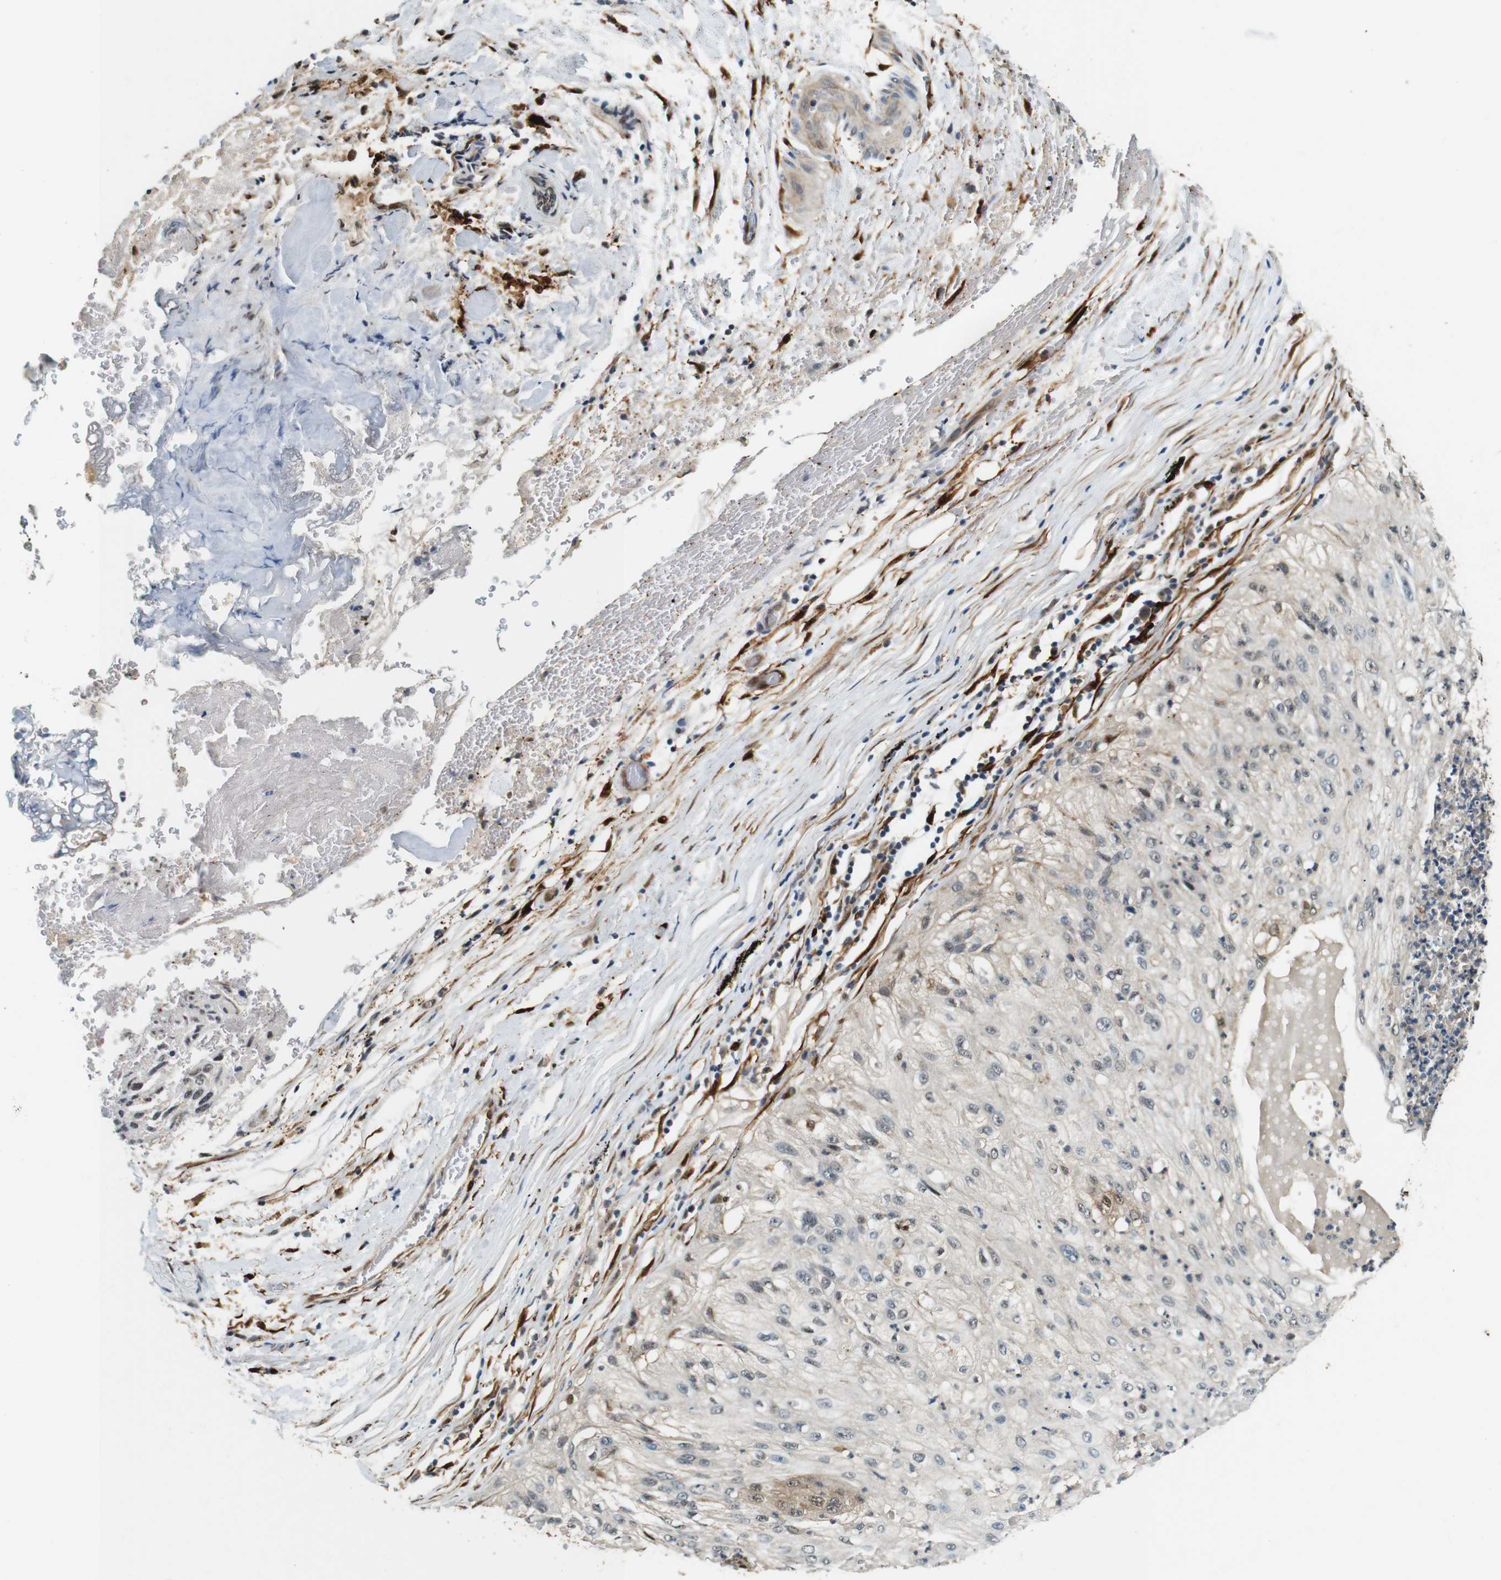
{"staining": {"intensity": "weak", "quantity": "<25%", "location": "cytoplasmic/membranous,nuclear"}, "tissue": "lung cancer", "cell_type": "Tumor cells", "image_type": "cancer", "snomed": [{"axis": "morphology", "description": "Inflammation, NOS"}, {"axis": "morphology", "description": "Squamous cell carcinoma, NOS"}, {"axis": "topography", "description": "Lymph node"}, {"axis": "topography", "description": "Soft tissue"}, {"axis": "topography", "description": "Lung"}], "caption": "This image is of lung cancer (squamous cell carcinoma) stained with immunohistochemistry (IHC) to label a protein in brown with the nuclei are counter-stained blue. There is no expression in tumor cells.", "gene": "LXN", "patient": {"sex": "male", "age": 66}}